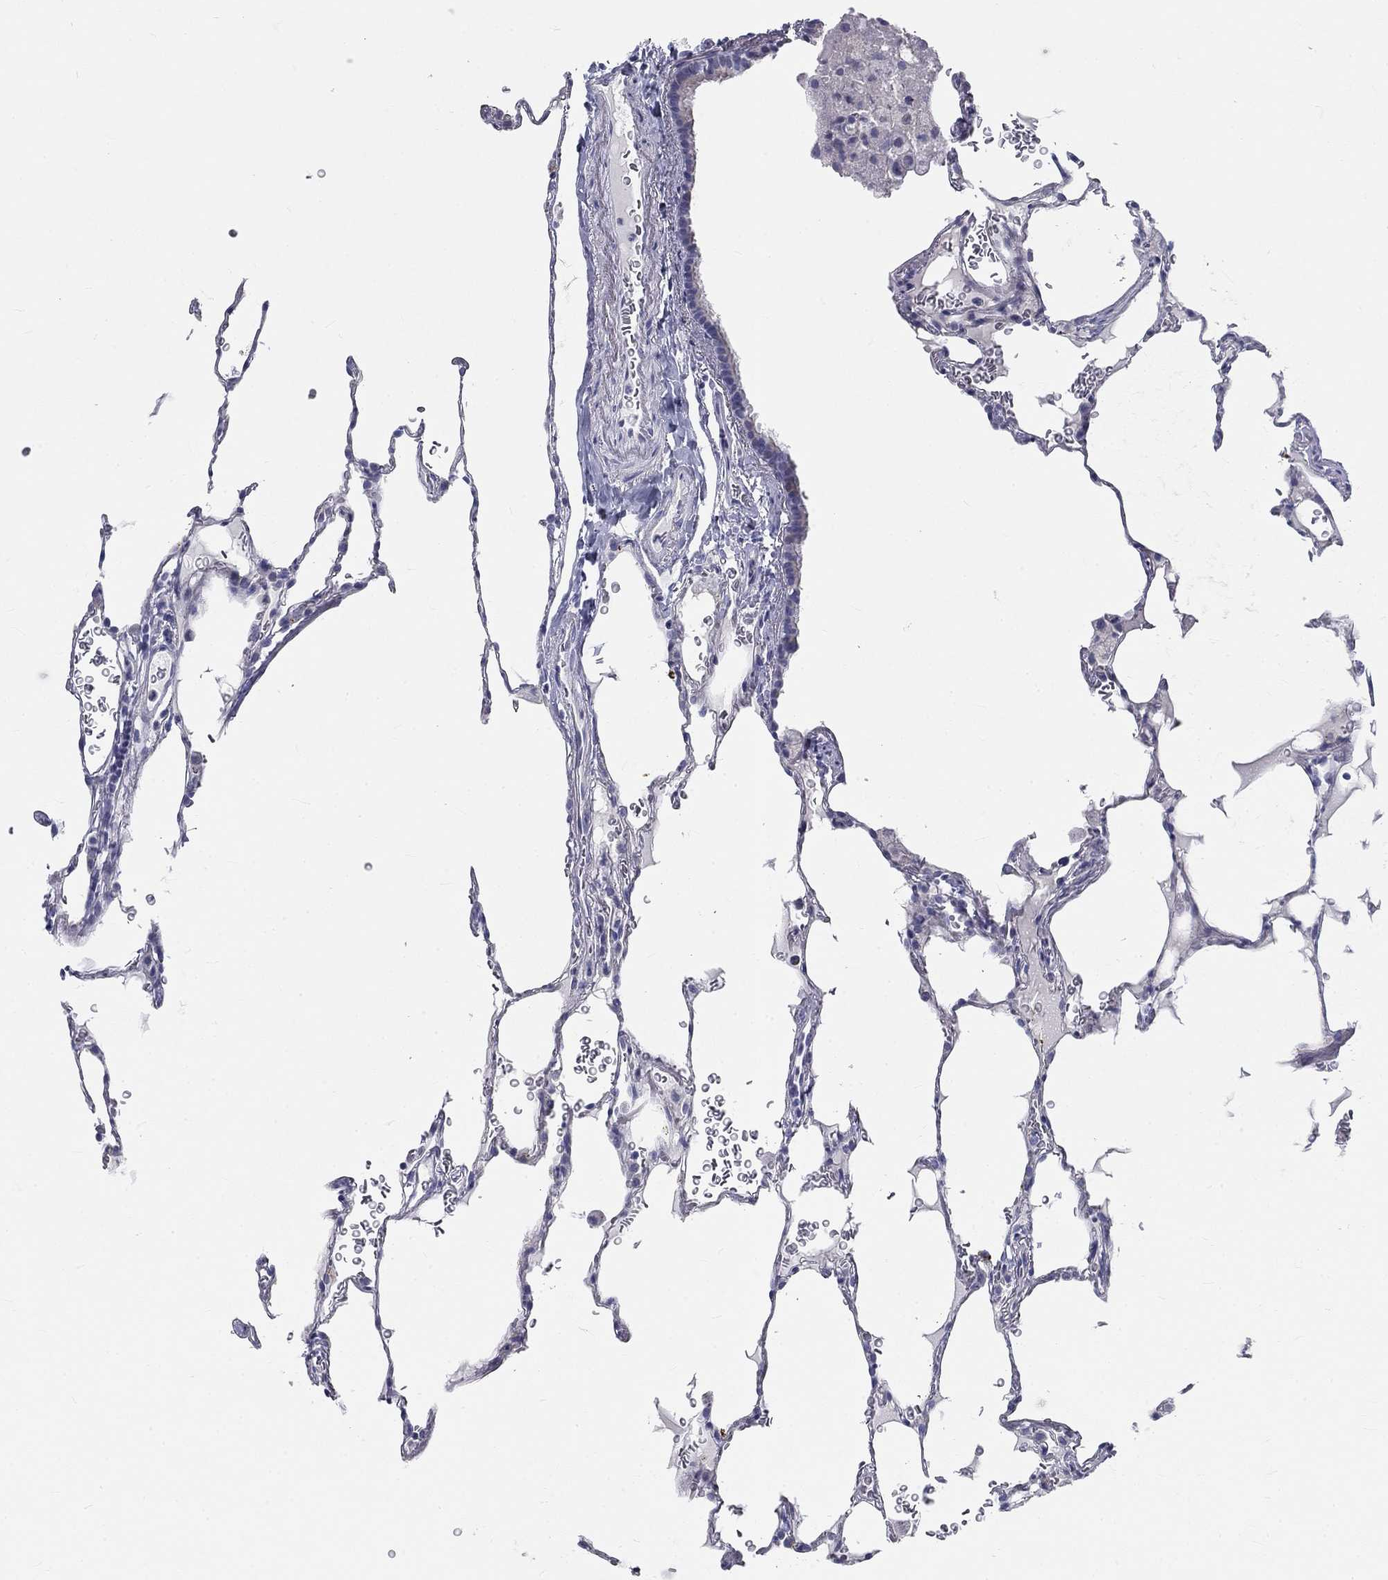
{"staining": {"intensity": "negative", "quantity": "none", "location": "none"}, "tissue": "lung", "cell_type": "Alveolar cells", "image_type": "normal", "snomed": [{"axis": "morphology", "description": "Normal tissue, NOS"}, {"axis": "morphology", "description": "Adenocarcinoma, metastatic, NOS"}, {"axis": "topography", "description": "Lung"}], "caption": "Alveolar cells show no significant protein staining in normal lung. The staining was performed using DAB (3,3'-diaminobenzidine) to visualize the protein expression in brown, while the nuclei were stained in blue with hematoxylin (Magnification: 20x).", "gene": "GALNTL5", "patient": {"sex": "male", "age": 45}}